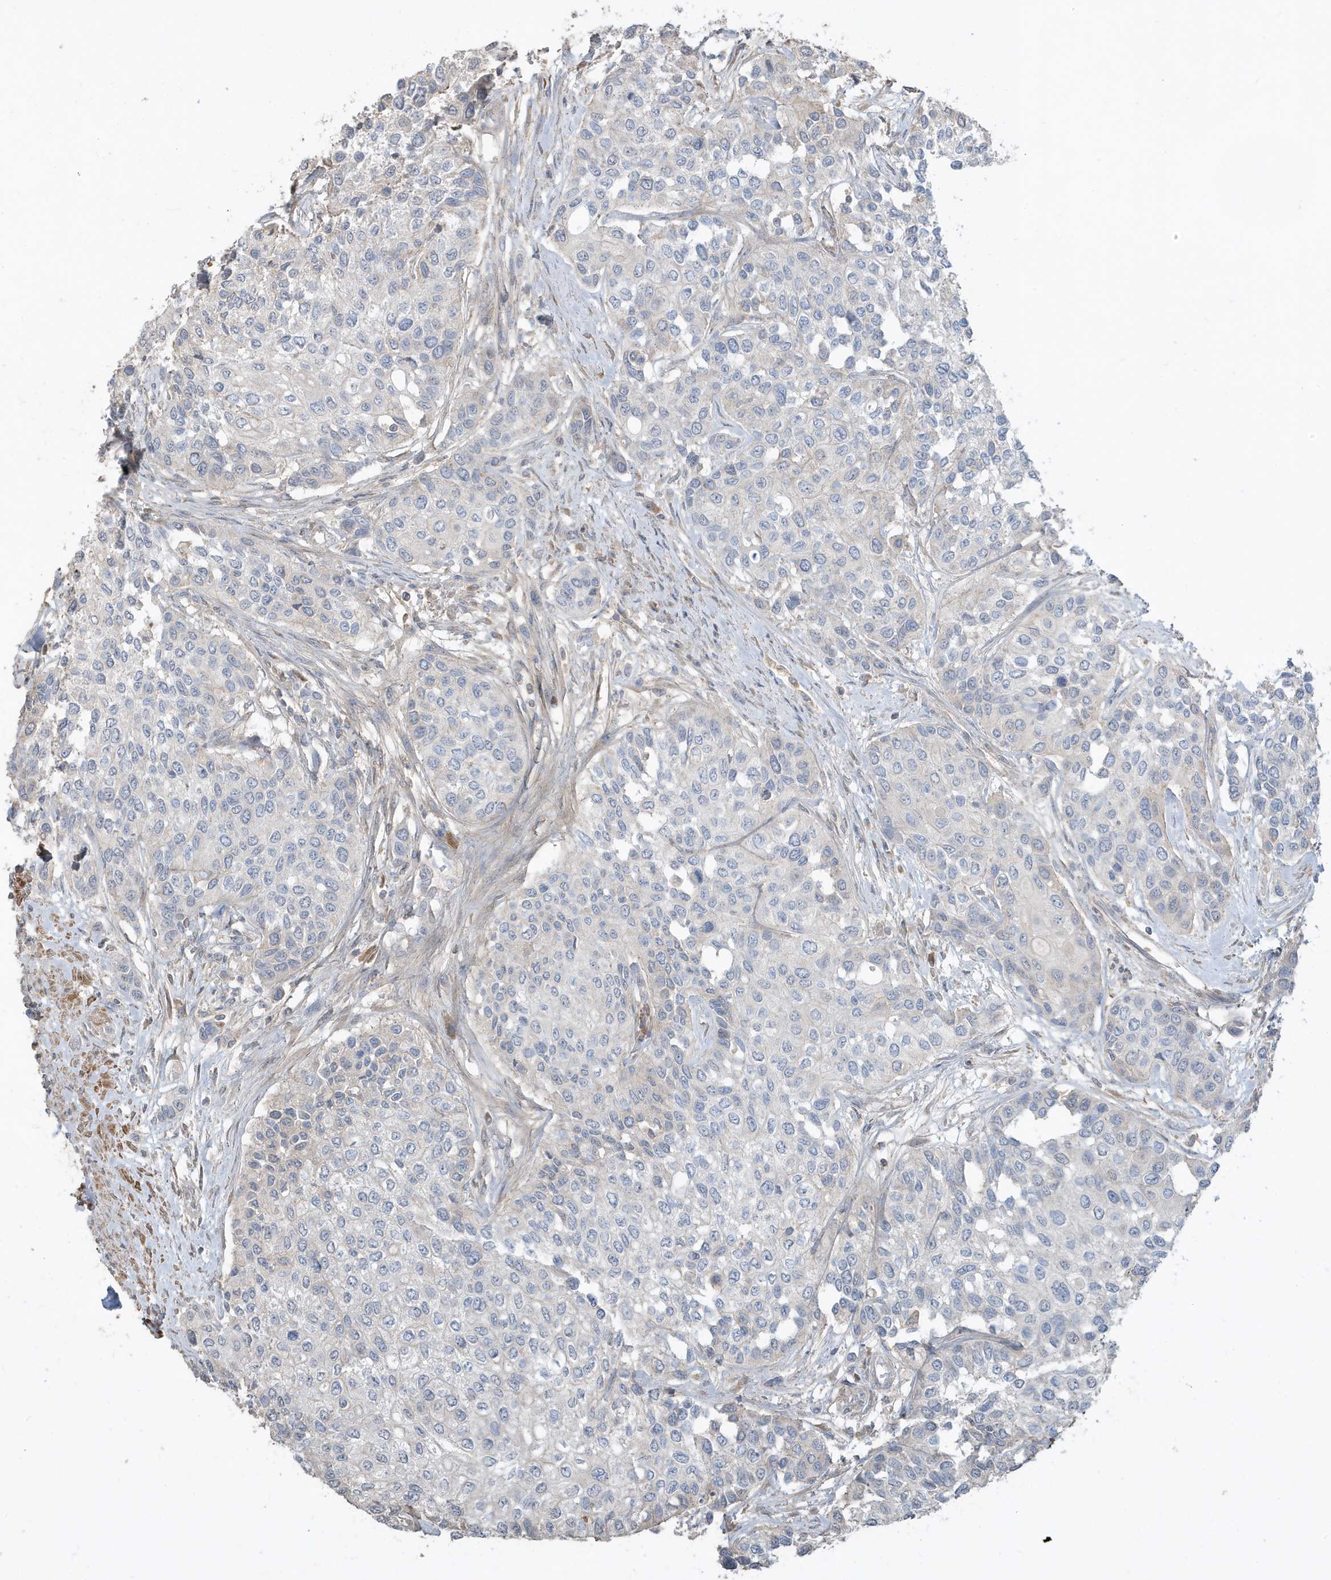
{"staining": {"intensity": "negative", "quantity": "none", "location": "none"}, "tissue": "urothelial cancer", "cell_type": "Tumor cells", "image_type": "cancer", "snomed": [{"axis": "morphology", "description": "Normal tissue, NOS"}, {"axis": "morphology", "description": "Urothelial carcinoma, High grade"}, {"axis": "topography", "description": "Vascular tissue"}, {"axis": "topography", "description": "Urinary bladder"}], "caption": "An immunohistochemistry (IHC) histopathology image of urothelial cancer is shown. There is no staining in tumor cells of urothelial cancer.", "gene": "PRRT3", "patient": {"sex": "female", "age": 56}}